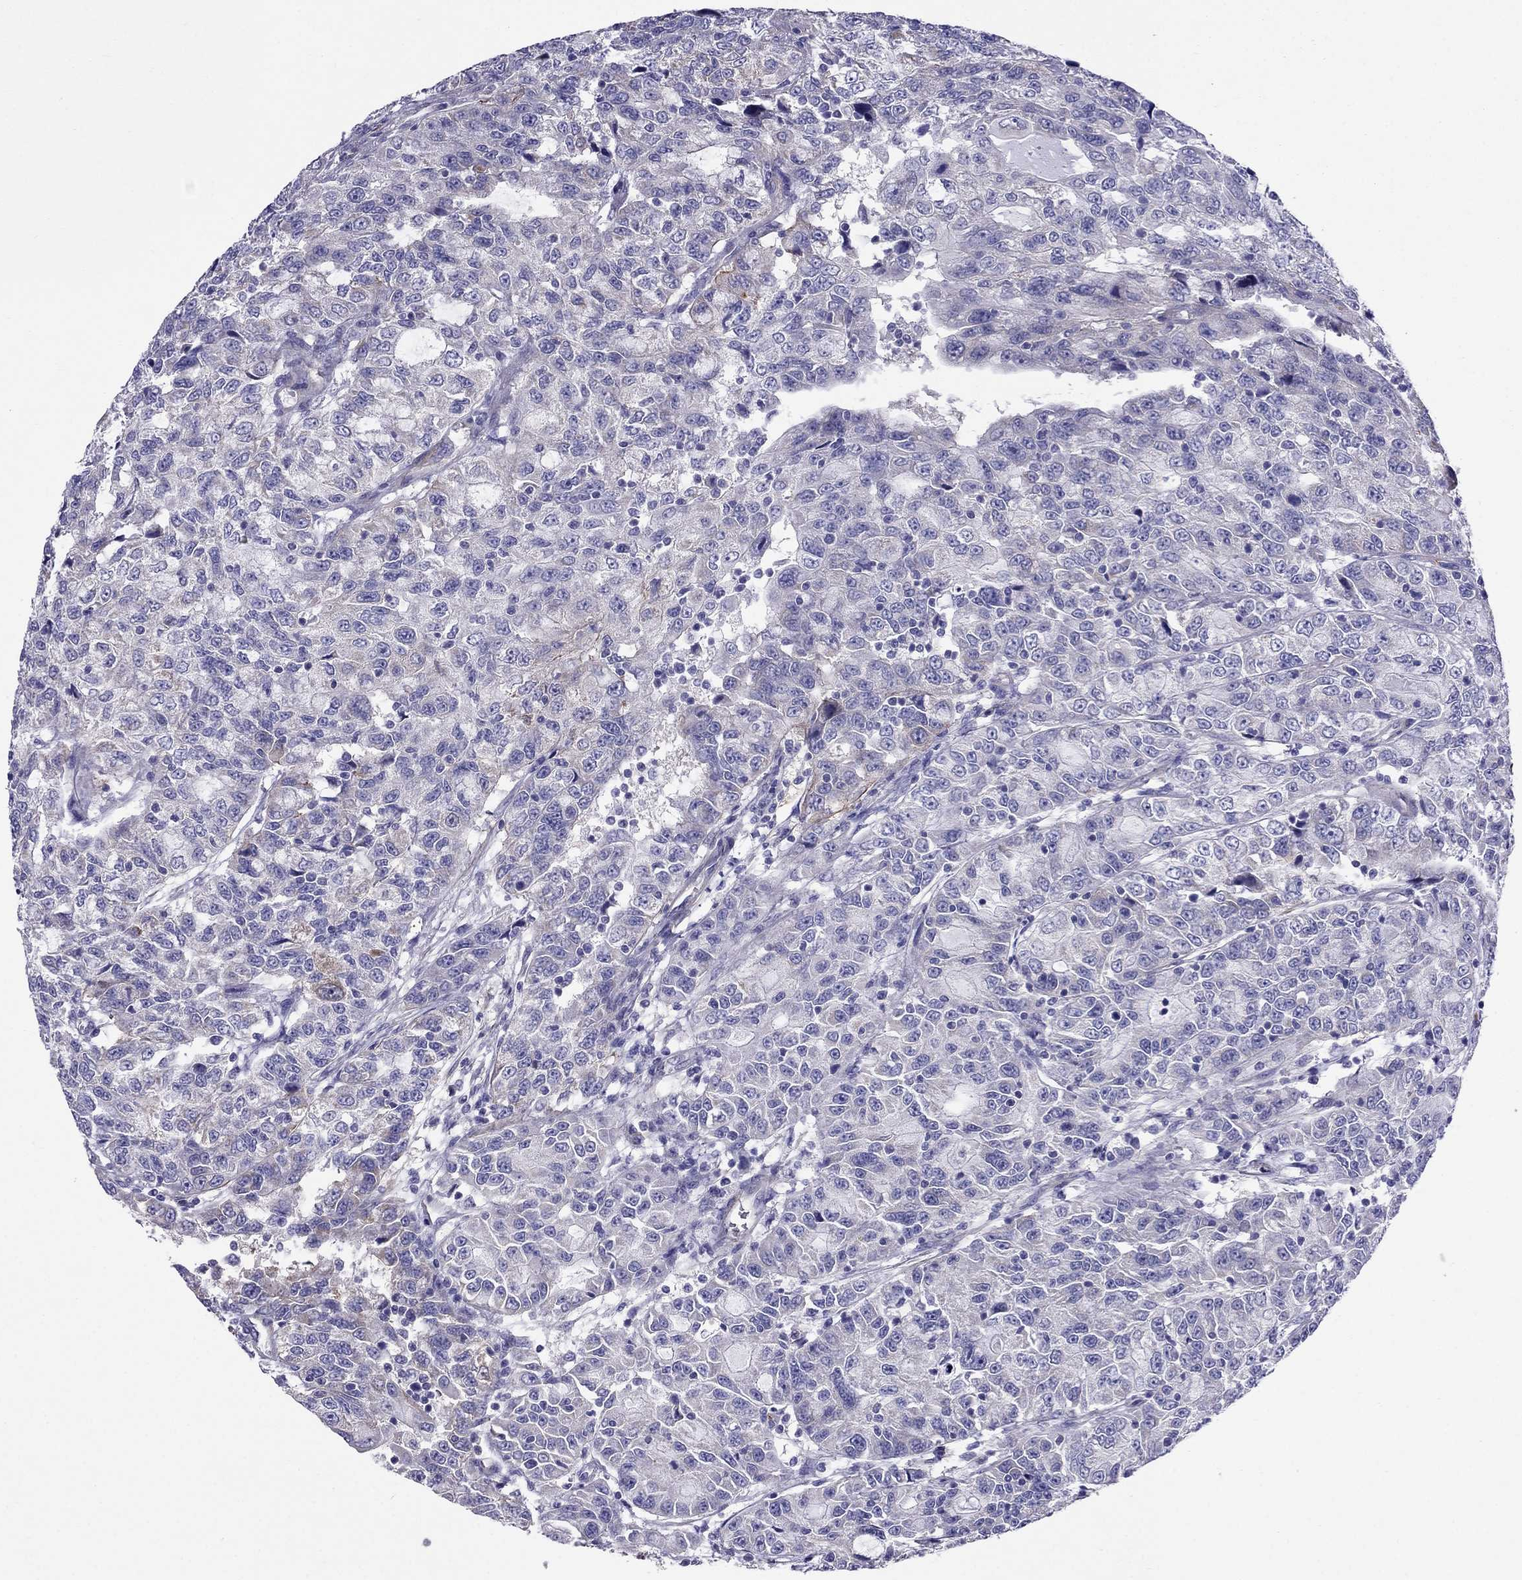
{"staining": {"intensity": "negative", "quantity": "none", "location": "none"}, "tissue": "urothelial cancer", "cell_type": "Tumor cells", "image_type": "cancer", "snomed": [{"axis": "morphology", "description": "Urothelial carcinoma, NOS"}, {"axis": "morphology", "description": "Urothelial carcinoma, High grade"}, {"axis": "topography", "description": "Urinary bladder"}], "caption": "DAB (3,3'-diaminobenzidine) immunohistochemical staining of human high-grade urothelial carcinoma demonstrates no significant staining in tumor cells.", "gene": "GPR50", "patient": {"sex": "female", "age": 73}}